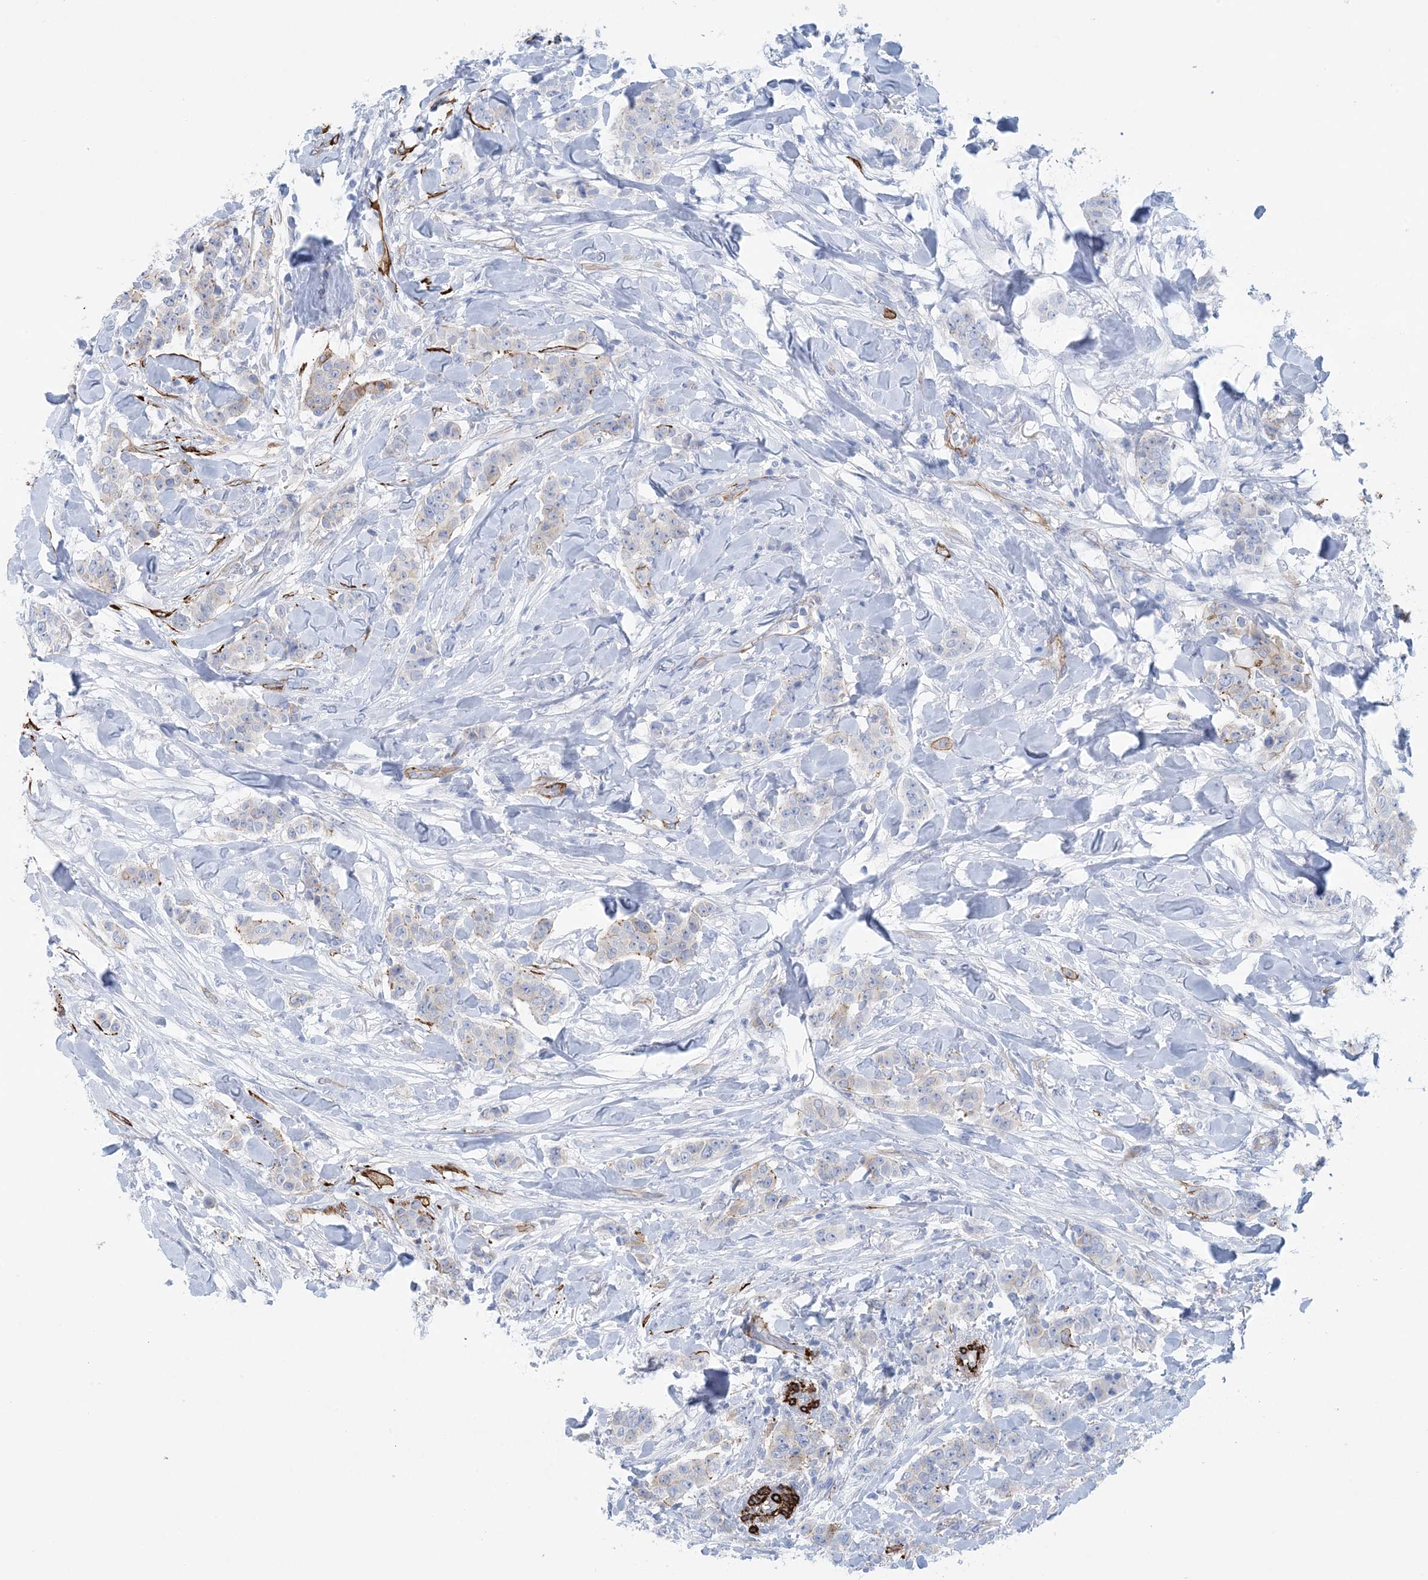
{"staining": {"intensity": "negative", "quantity": "none", "location": "none"}, "tissue": "breast cancer", "cell_type": "Tumor cells", "image_type": "cancer", "snomed": [{"axis": "morphology", "description": "Duct carcinoma"}, {"axis": "topography", "description": "Breast"}], "caption": "Immunohistochemistry photomicrograph of breast cancer stained for a protein (brown), which displays no staining in tumor cells.", "gene": "SHANK1", "patient": {"sex": "female", "age": 40}}